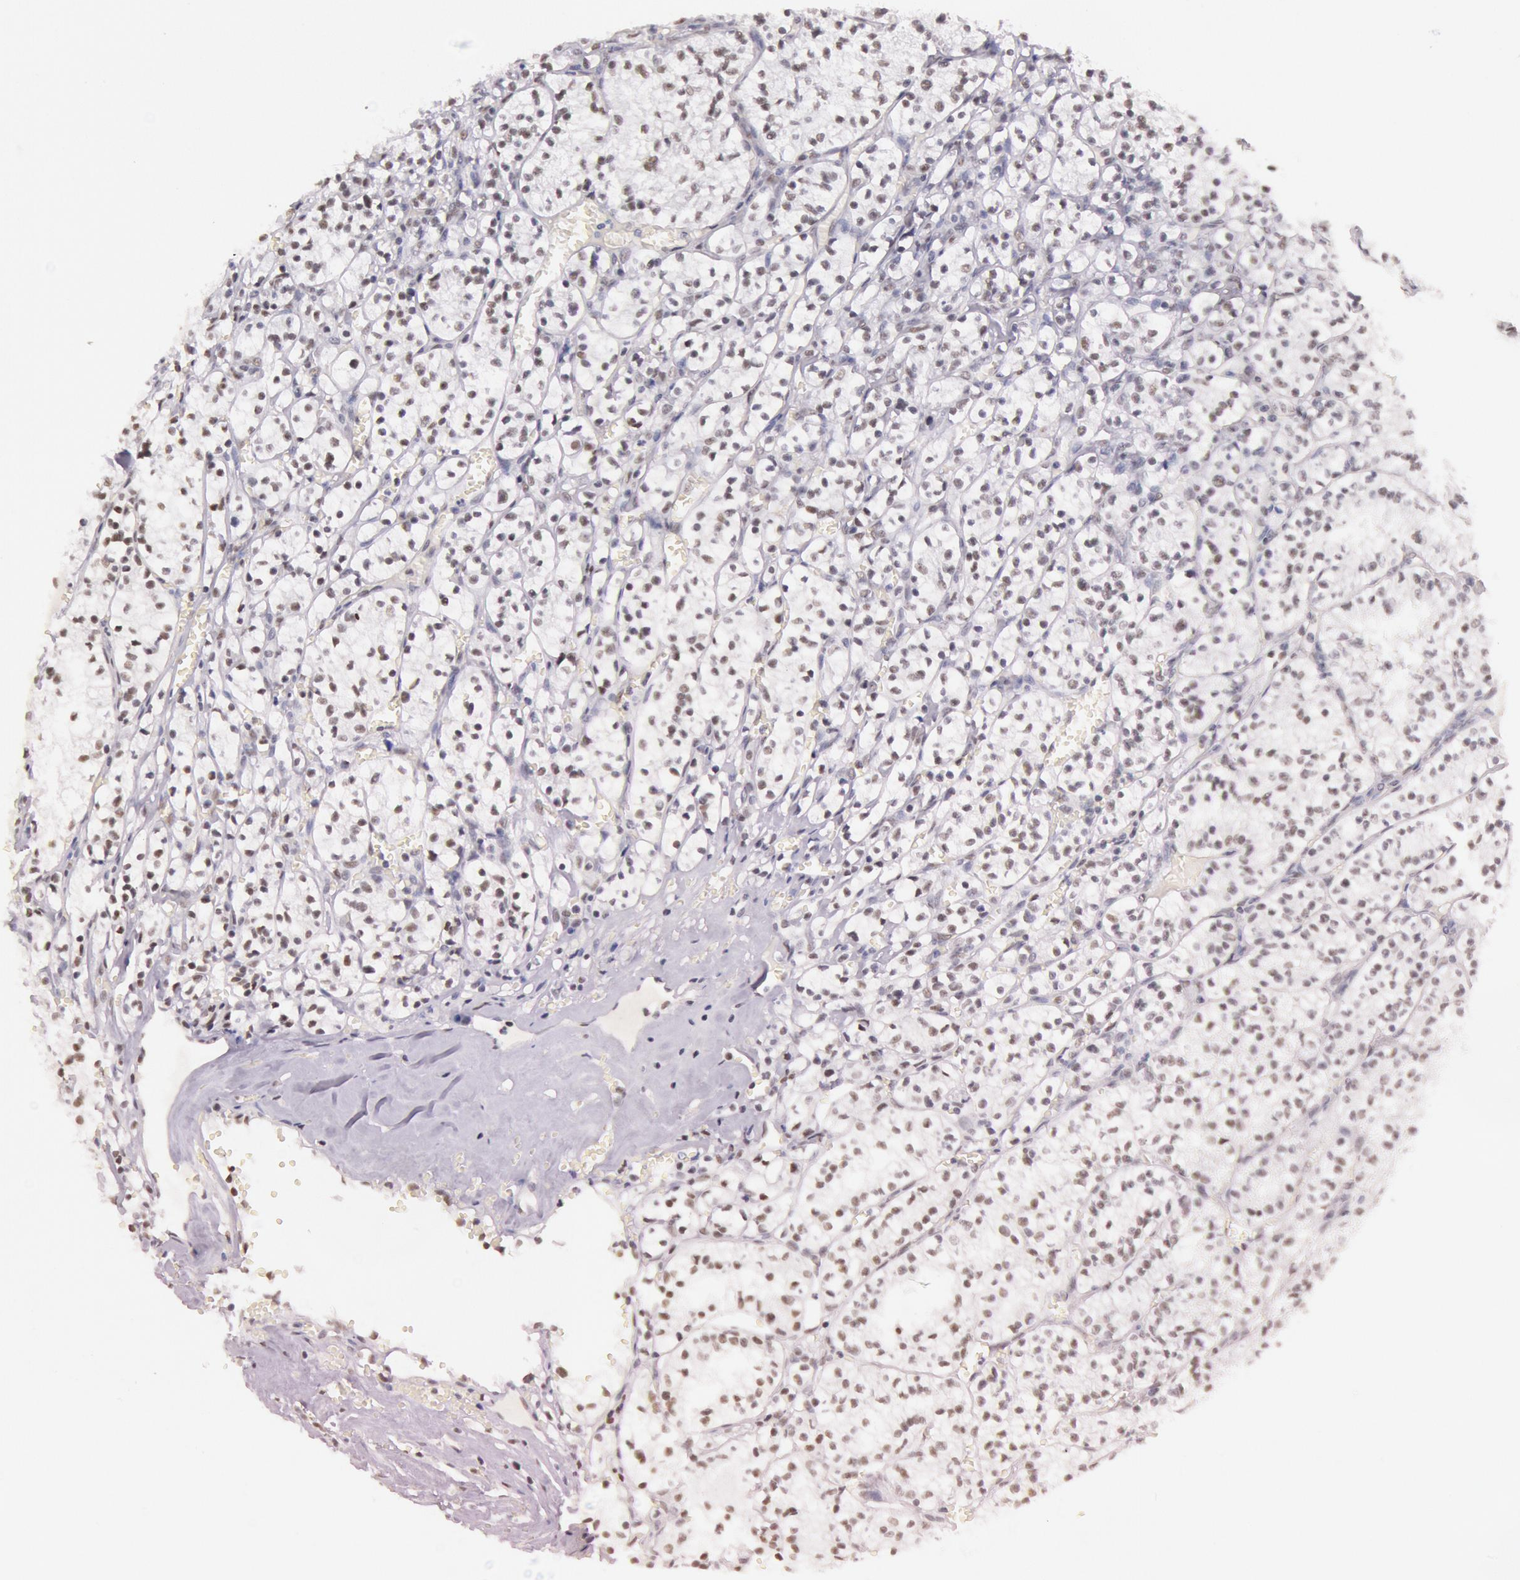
{"staining": {"intensity": "weak", "quantity": "25%-75%", "location": "nuclear"}, "tissue": "renal cancer", "cell_type": "Tumor cells", "image_type": "cancer", "snomed": [{"axis": "morphology", "description": "Adenocarcinoma, NOS"}, {"axis": "topography", "description": "Kidney"}], "caption": "Protein expression analysis of human renal adenocarcinoma reveals weak nuclear positivity in about 25%-75% of tumor cells. The staining was performed using DAB (3,3'-diaminobenzidine) to visualize the protein expression in brown, while the nuclei were stained in blue with hematoxylin (Magnification: 20x).", "gene": "TASL", "patient": {"sex": "male", "age": 61}}